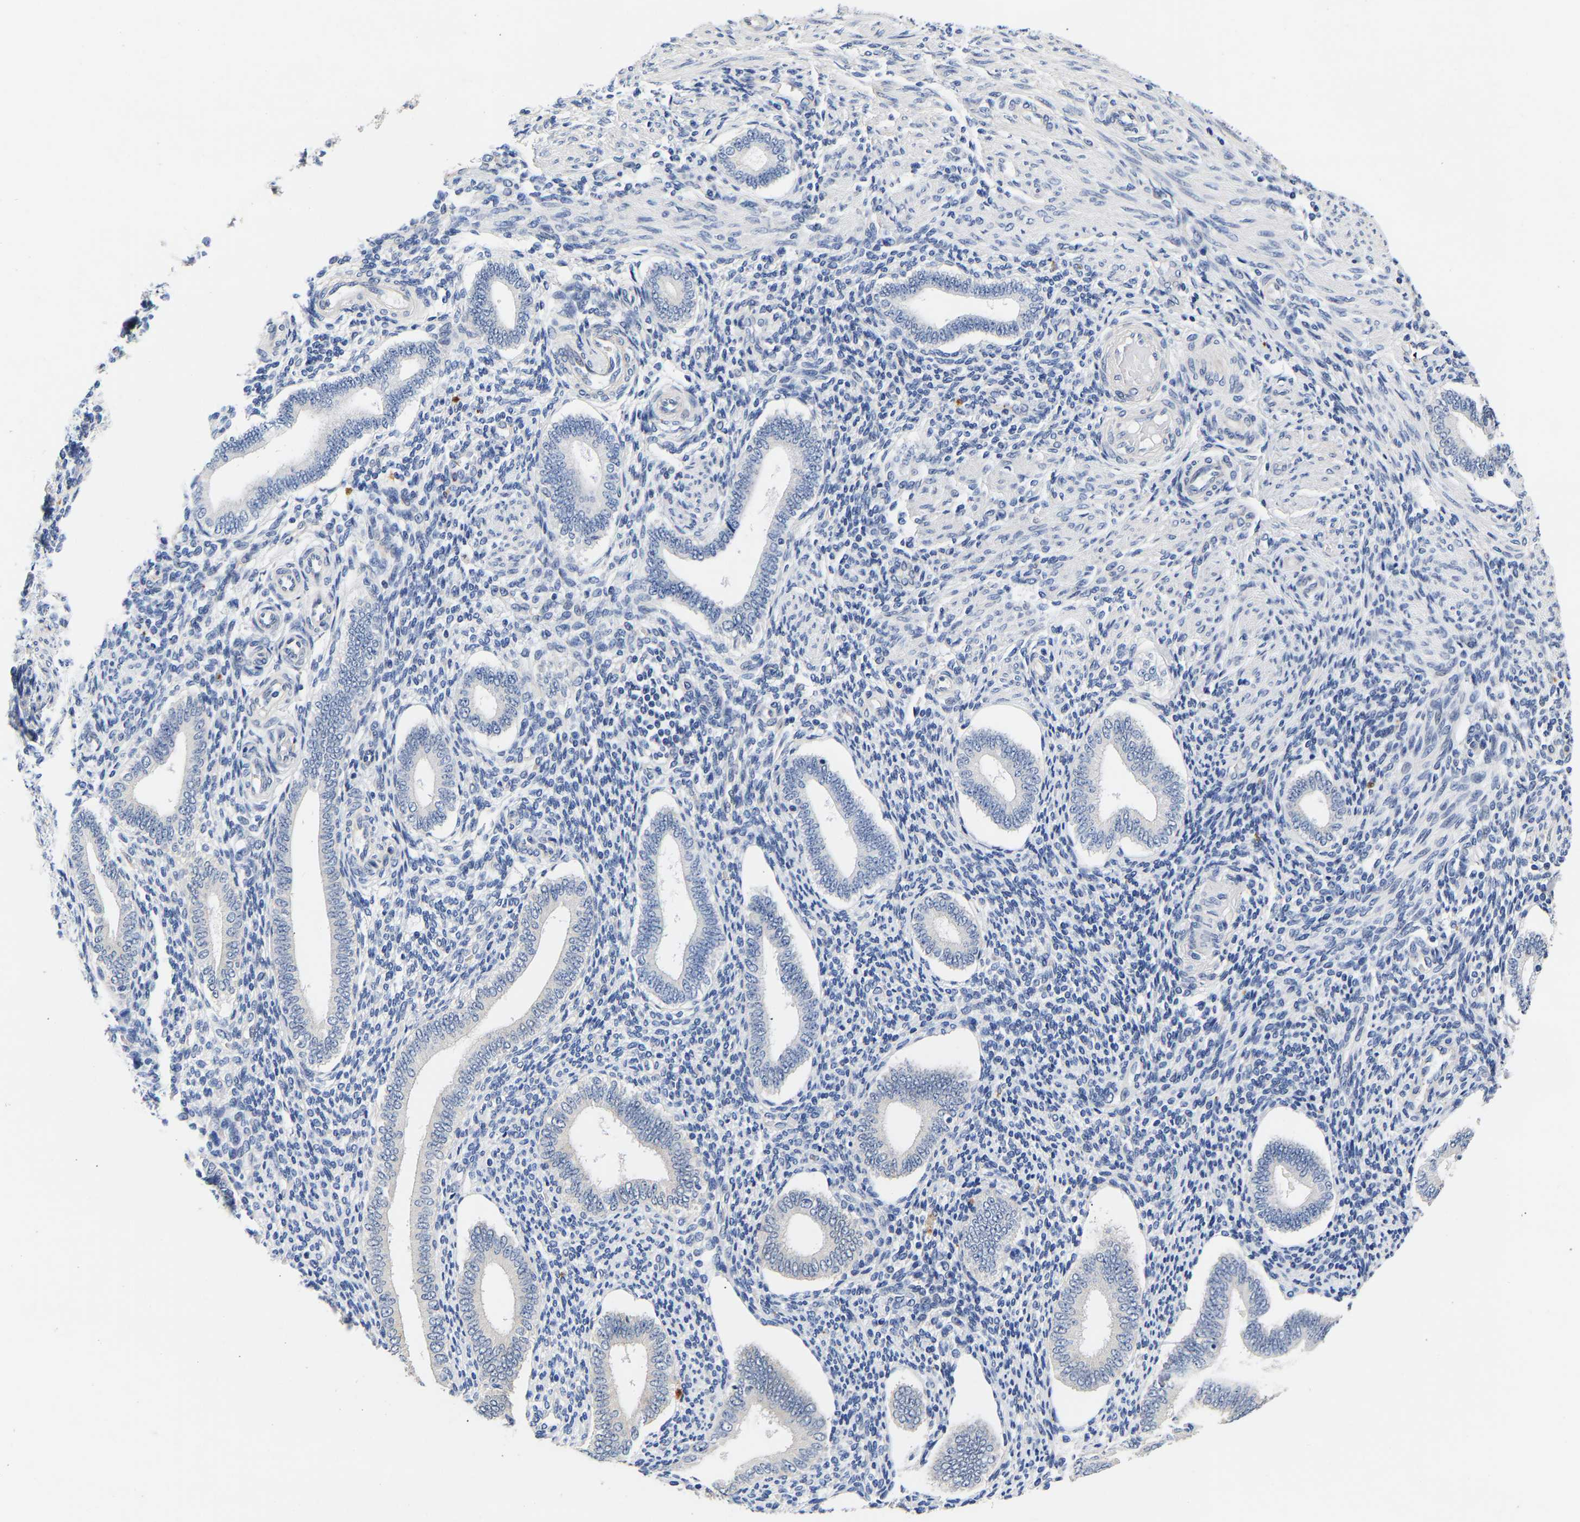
{"staining": {"intensity": "negative", "quantity": "none", "location": "none"}, "tissue": "endometrium", "cell_type": "Cells in endometrial stroma", "image_type": "normal", "snomed": [{"axis": "morphology", "description": "Normal tissue, NOS"}, {"axis": "topography", "description": "Endometrium"}], "caption": "Cells in endometrial stroma are negative for protein expression in benign human endometrium. (Brightfield microscopy of DAB (3,3'-diaminobenzidine) immunohistochemistry at high magnification).", "gene": "CCDC6", "patient": {"sex": "female", "age": 42}}